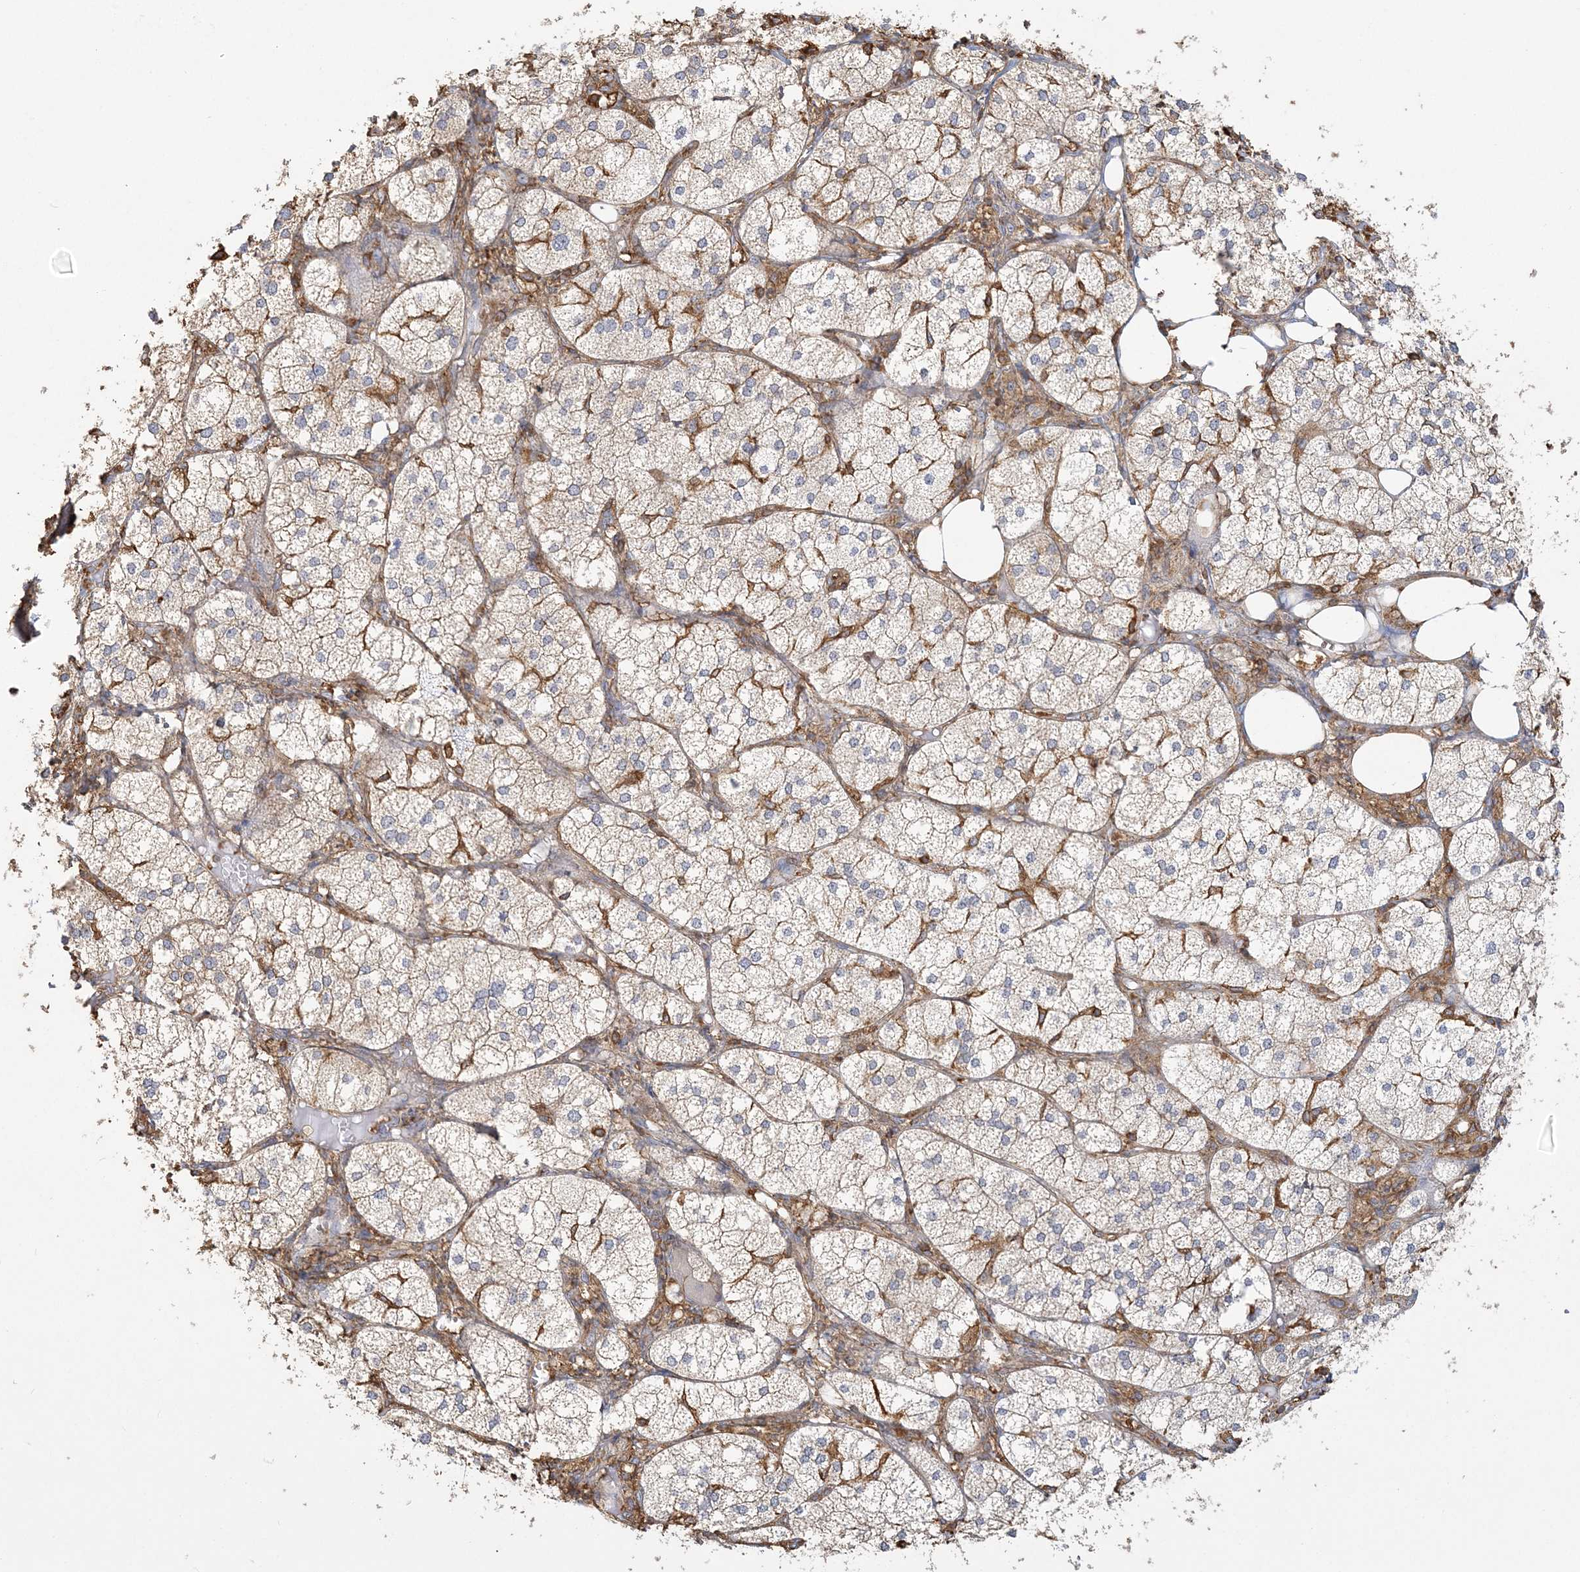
{"staining": {"intensity": "moderate", "quantity": "<25%", "location": "cytoplasmic/membranous"}, "tissue": "adrenal gland", "cell_type": "Glandular cells", "image_type": "normal", "snomed": [{"axis": "morphology", "description": "Normal tissue, NOS"}, {"axis": "topography", "description": "Adrenal gland"}], "caption": "Glandular cells demonstrate low levels of moderate cytoplasmic/membranous expression in approximately <25% of cells in benign adrenal gland. The protein of interest is shown in brown color, while the nuclei are stained blue.", "gene": "ANKS1A", "patient": {"sex": "female", "age": 61}}